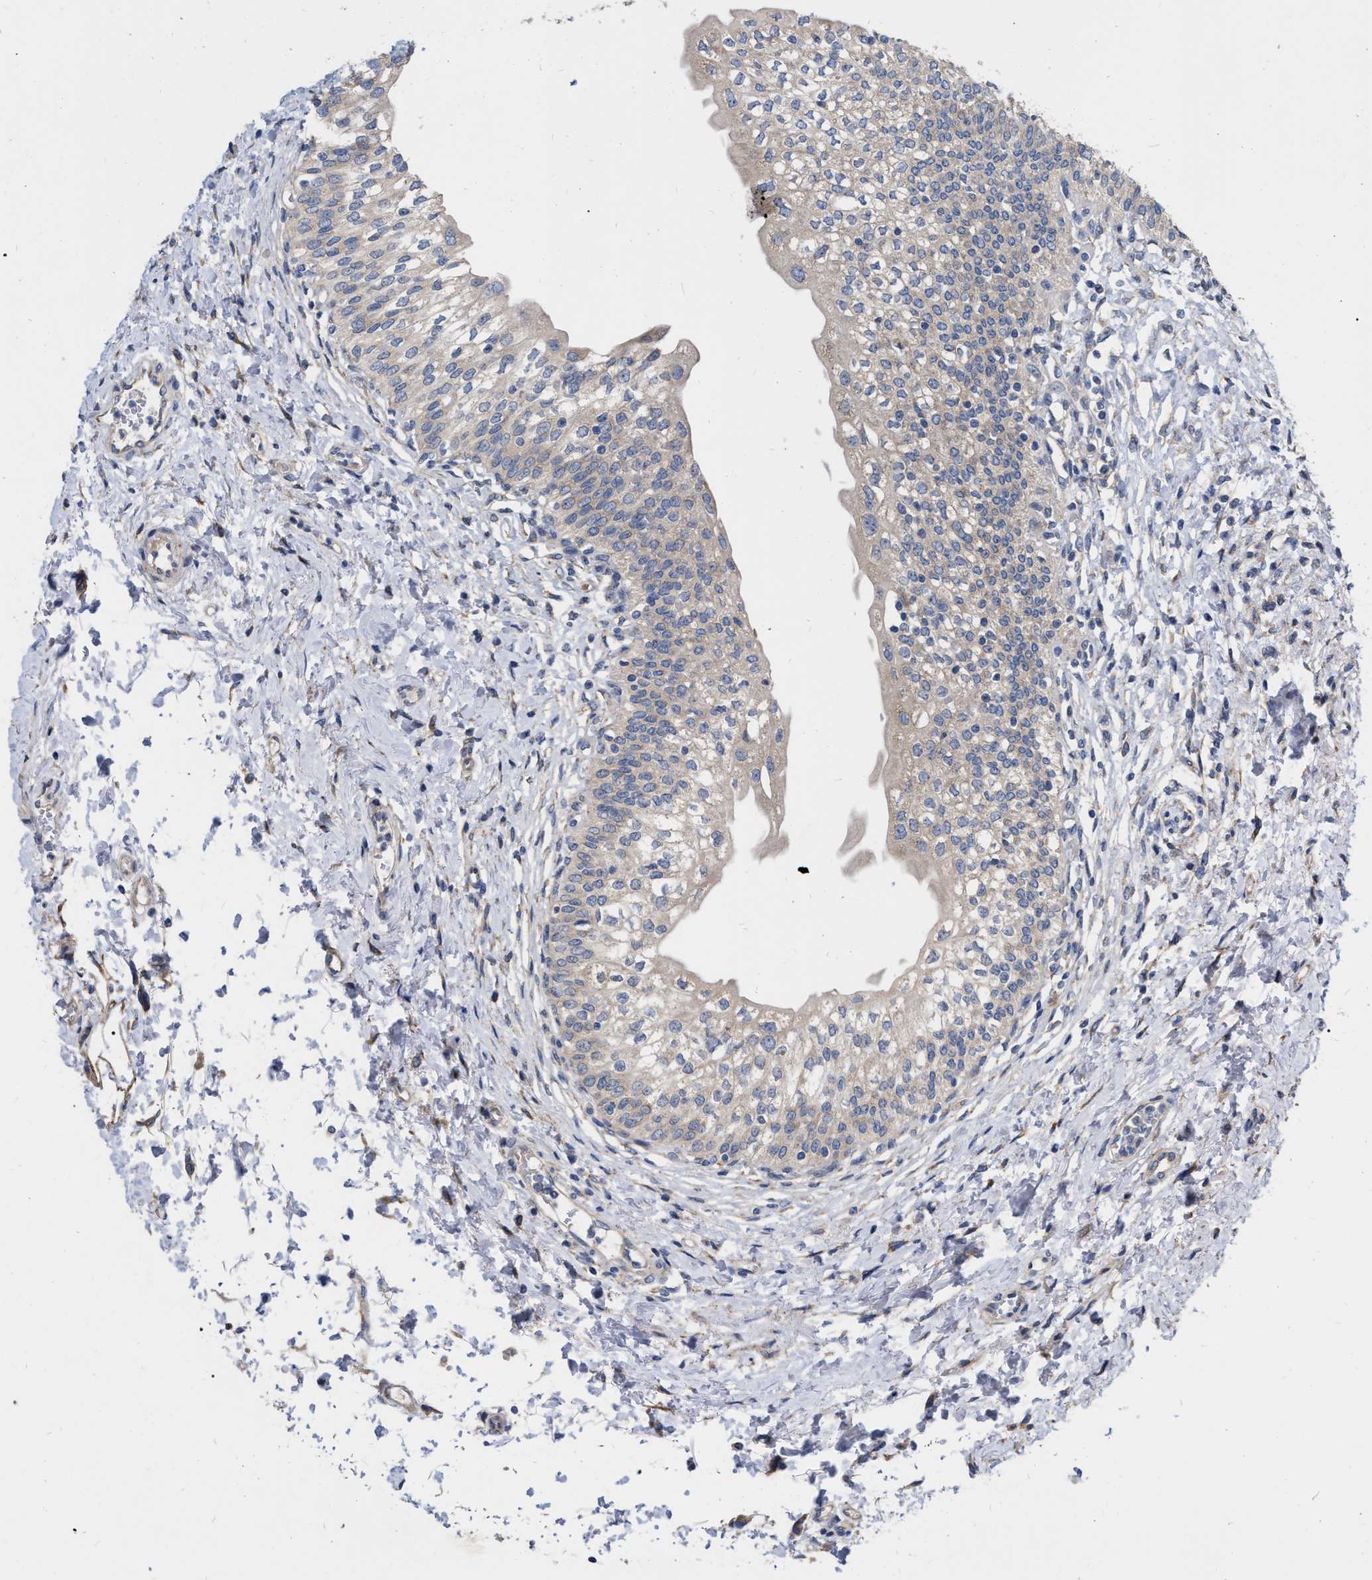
{"staining": {"intensity": "weak", "quantity": ">75%", "location": "cytoplasmic/membranous"}, "tissue": "urinary bladder", "cell_type": "Urothelial cells", "image_type": "normal", "snomed": [{"axis": "morphology", "description": "Normal tissue, NOS"}, {"axis": "topography", "description": "Urinary bladder"}], "caption": "Human urinary bladder stained with a brown dye reveals weak cytoplasmic/membranous positive positivity in about >75% of urothelial cells.", "gene": "MLST8", "patient": {"sex": "male", "age": 55}}